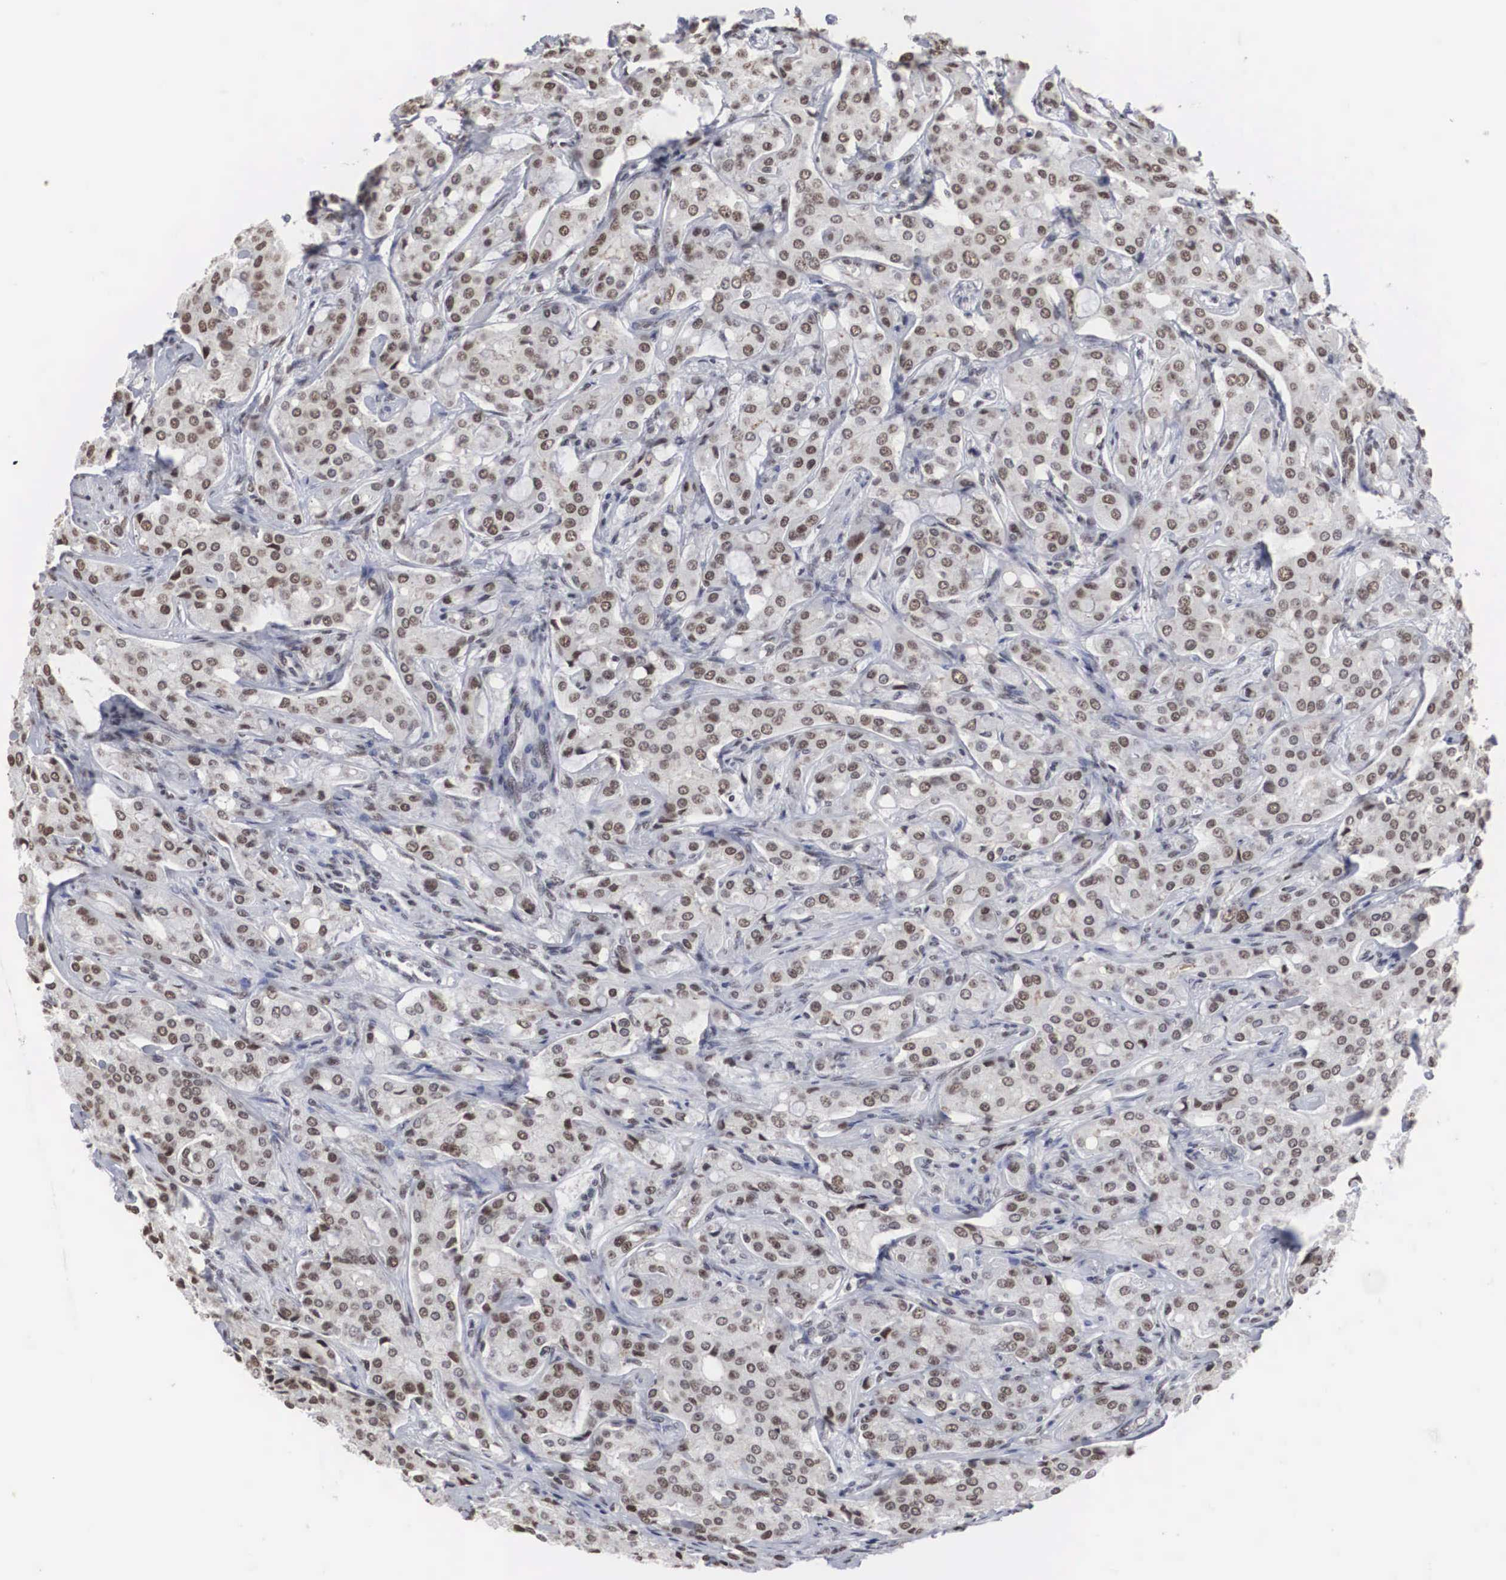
{"staining": {"intensity": "moderate", "quantity": "25%-75%", "location": "nuclear"}, "tissue": "prostate cancer", "cell_type": "Tumor cells", "image_type": "cancer", "snomed": [{"axis": "morphology", "description": "Adenocarcinoma, Medium grade"}, {"axis": "topography", "description": "Prostate"}], "caption": "DAB (3,3'-diaminobenzidine) immunohistochemical staining of medium-grade adenocarcinoma (prostate) exhibits moderate nuclear protein positivity in approximately 25%-75% of tumor cells. (DAB IHC, brown staining for protein, blue staining for nuclei).", "gene": "AUTS2", "patient": {"sex": "male", "age": 72}}